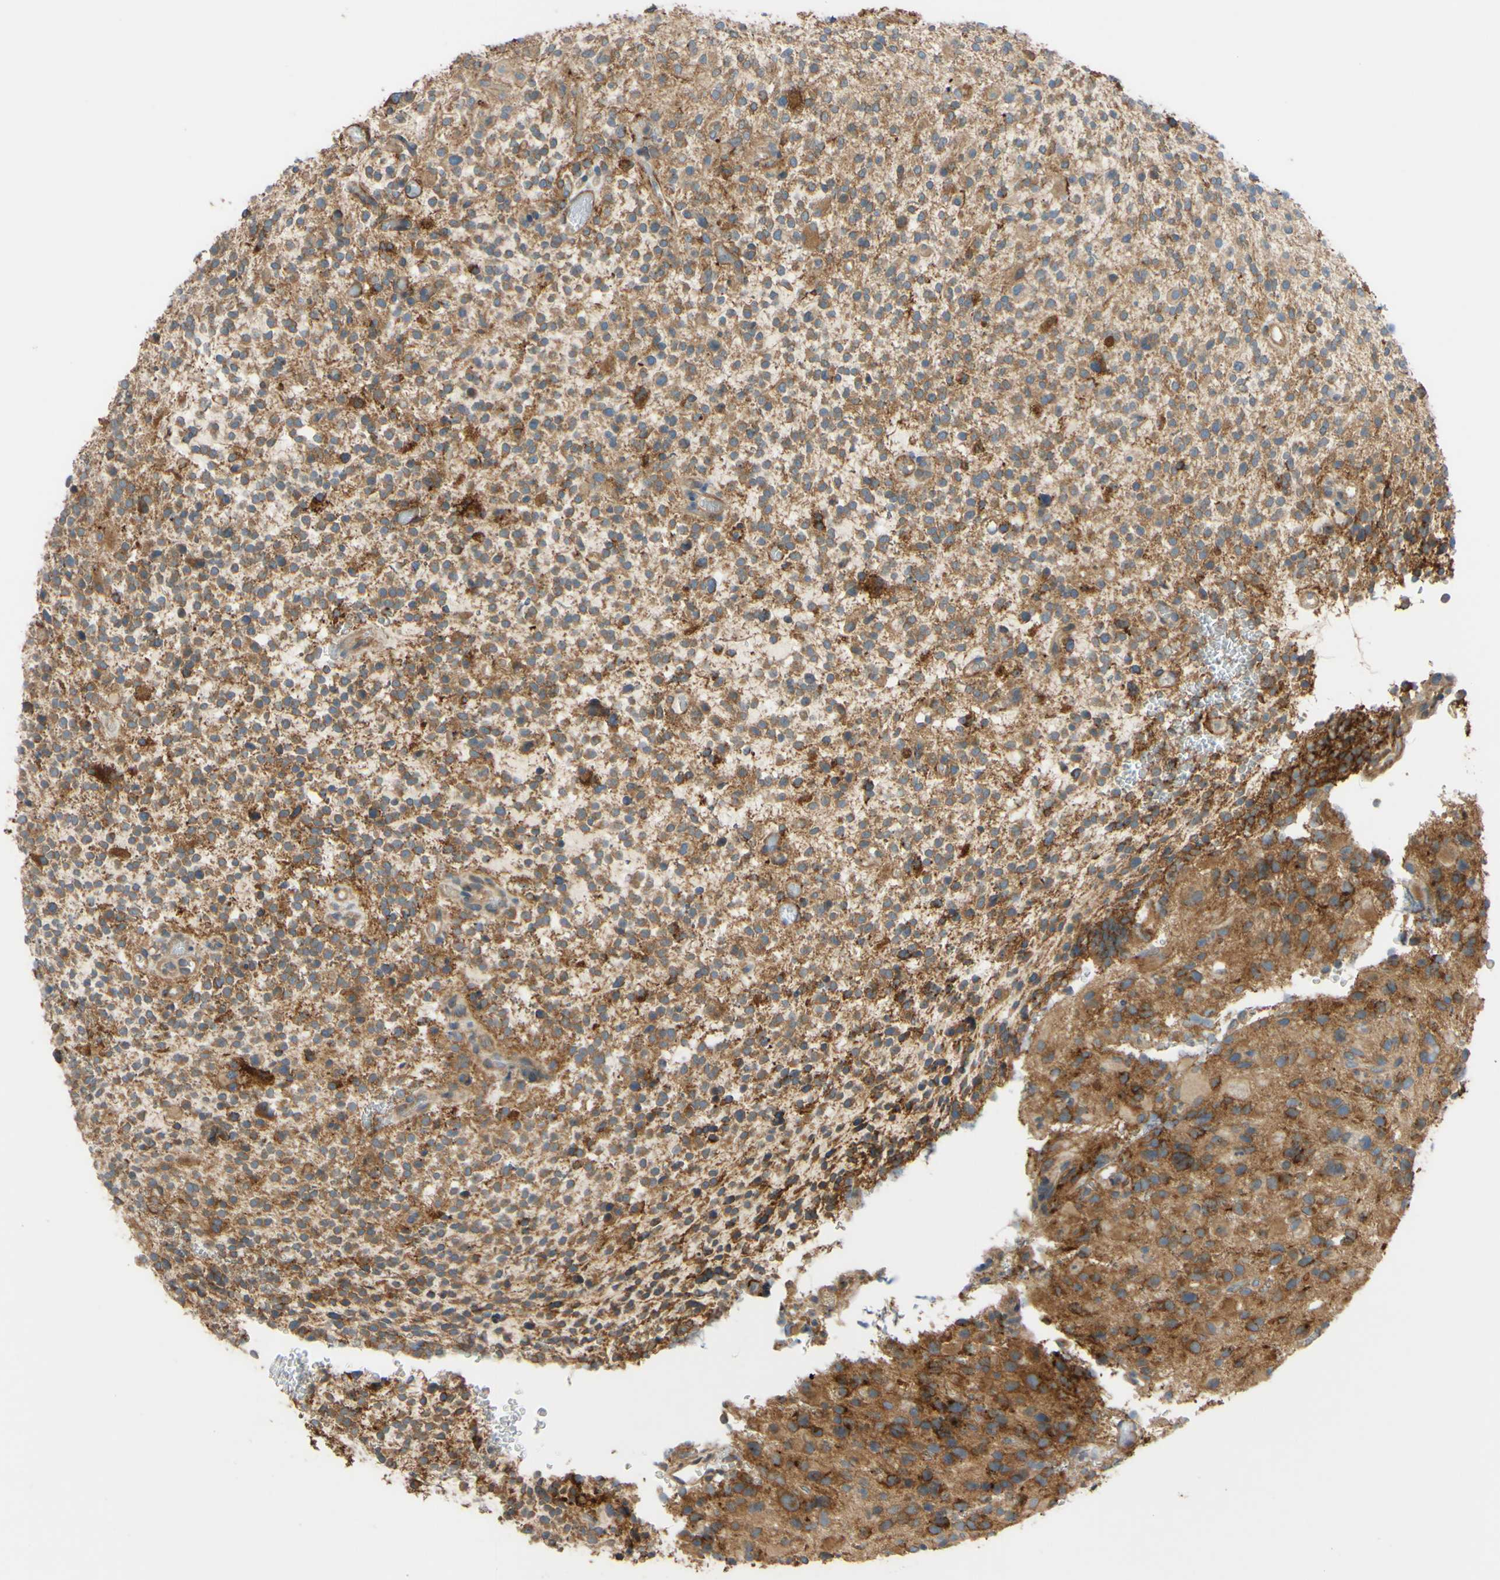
{"staining": {"intensity": "moderate", "quantity": "25%-75%", "location": "cytoplasmic/membranous"}, "tissue": "glioma", "cell_type": "Tumor cells", "image_type": "cancer", "snomed": [{"axis": "morphology", "description": "Glioma, malignant, High grade"}, {"axis": "topography", "description": "Brain"}], "caption": "Protein expression analysis of glioma reveals moderate cytoplasmic/membranous expression in about 25%-75% of tumor cells.", "gene": "POR", "patient": {"sex": "male", "age": 48}}